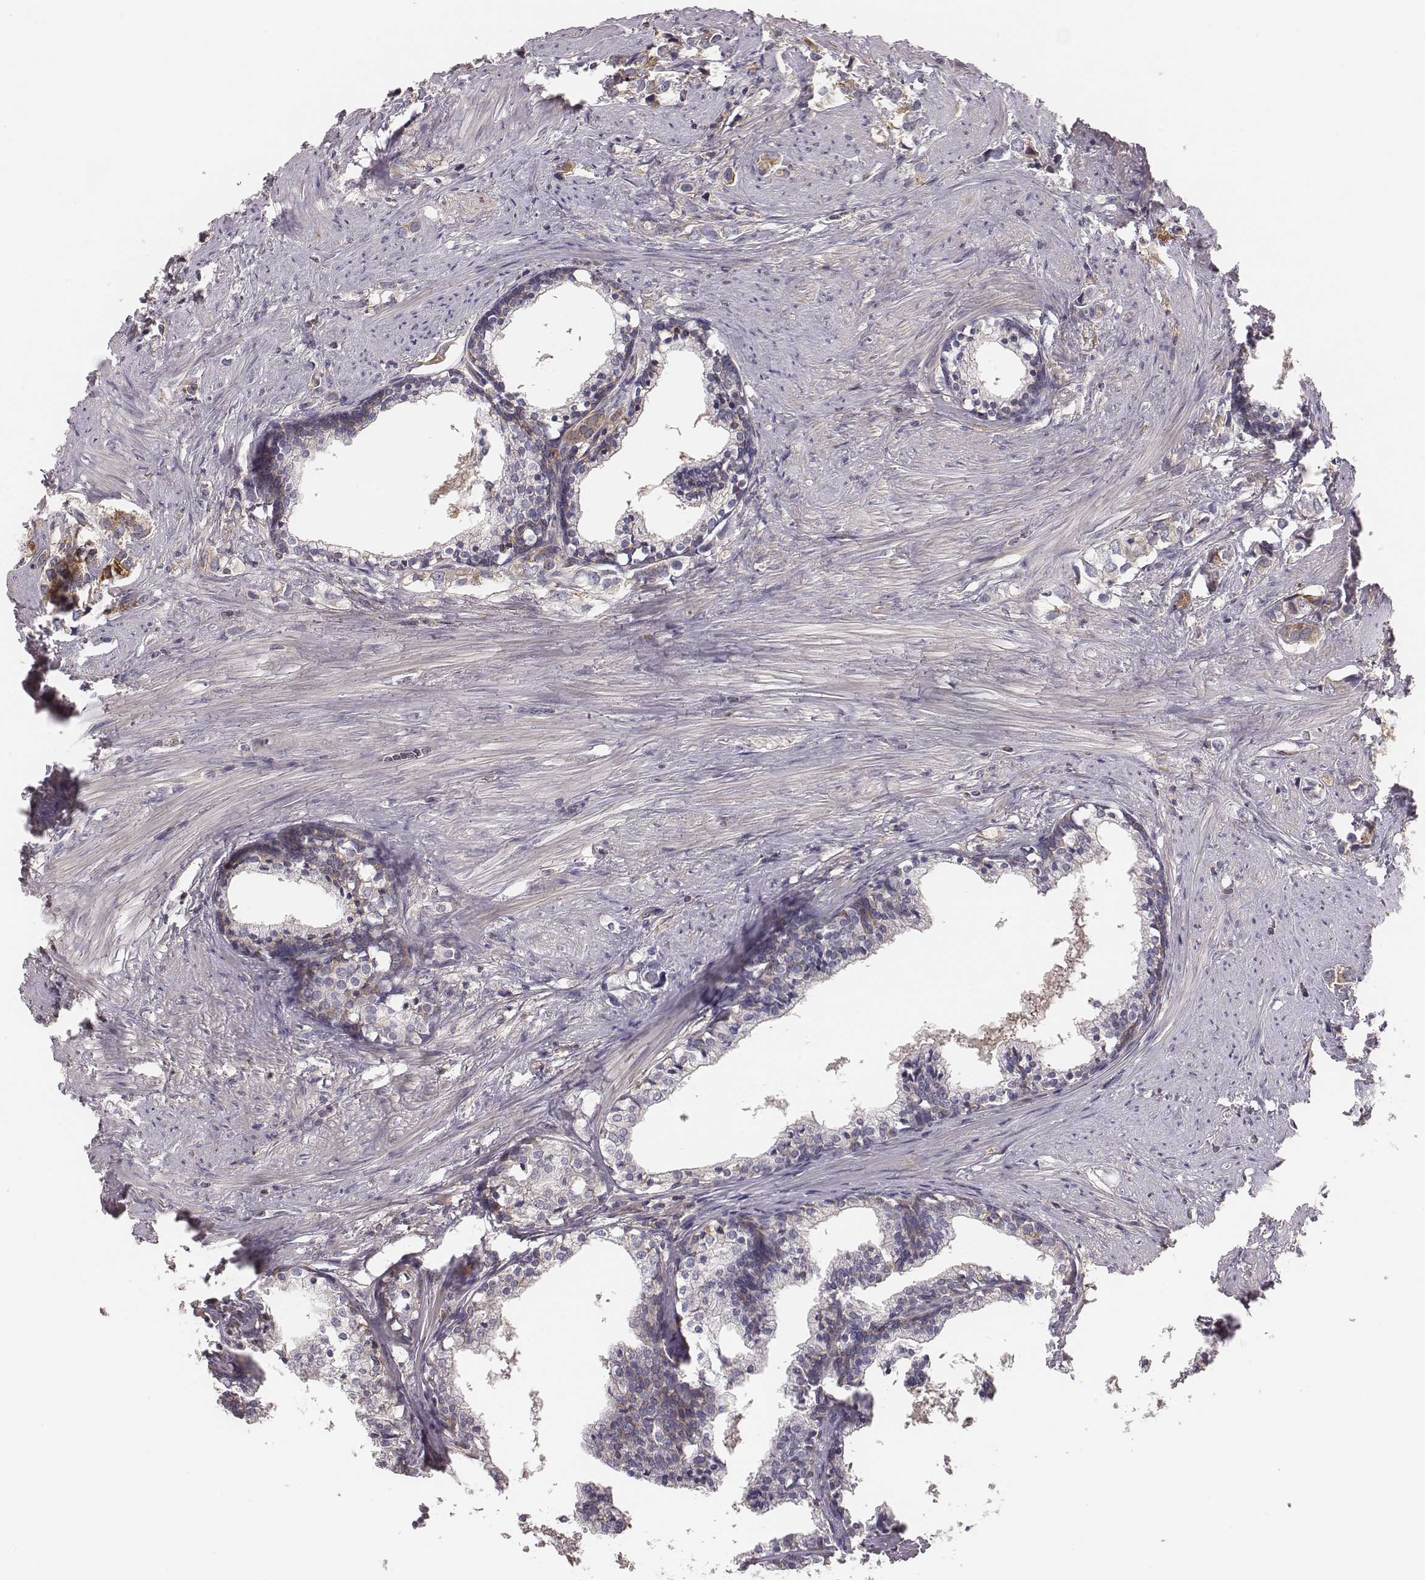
{"staining": {"intensity": "moderate", "quantity": "25%-75%", "location": "cytoplasmic/membranous"}, "tissue": "prostate cancer", "cell_type": "Tumor cells", "image_type": "cancer", "snomed": [{"axis": "morphology", "description": "Adenocarcinoma, NOS"}, {"axis": "topography", "description": "Prostate and seminal vesicle, NOS"}], "caption": "Prostate cancer stained with a brown dye reveals moderate cytoplasmic/membranous positive staining in about 25%-75% of tumor cells.", "gene": "CAD", "patient": {"sex": "male", "age": 63}}